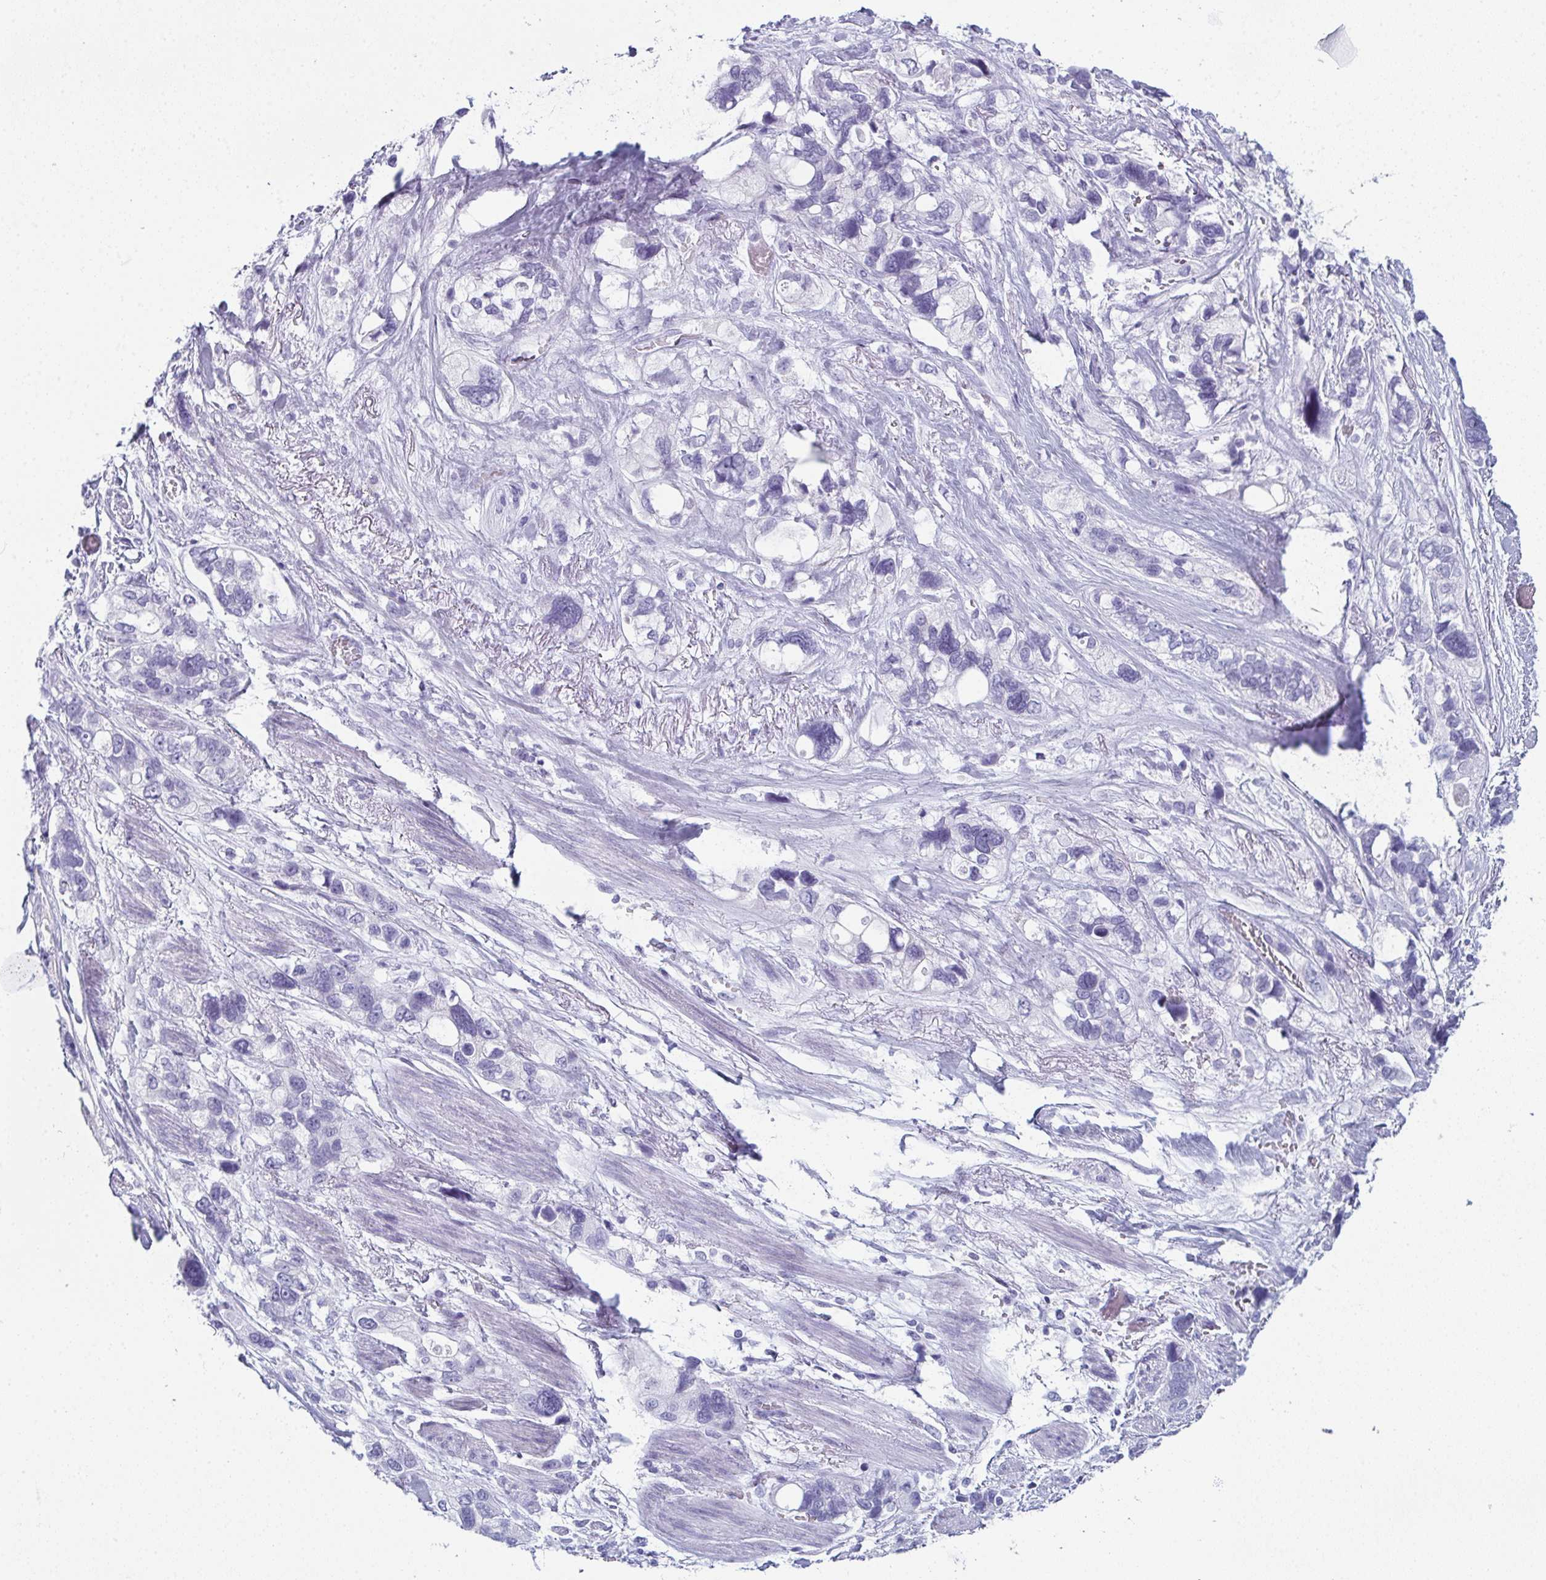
{"staining": {"intensity": "negative", "quantity": "none", "location": "none"}, "tissue": "stomach cancer", "cell_type": "Tumor cells", "image_type": "cancer", "snomed": [{"axis": "morphology", "description": "Adenocarcinoma, NOS"}, {"axis": "topography", "description": "Stomach, upper"}], "caption": "Immunohistochemistry (IHC) of stomach adenocarcinoma demonstrates no positivity in tumor cells. Nuclei are stained in blue.", "gene": "ENKUR", "patient": {"sex": "female", "age": 81}}